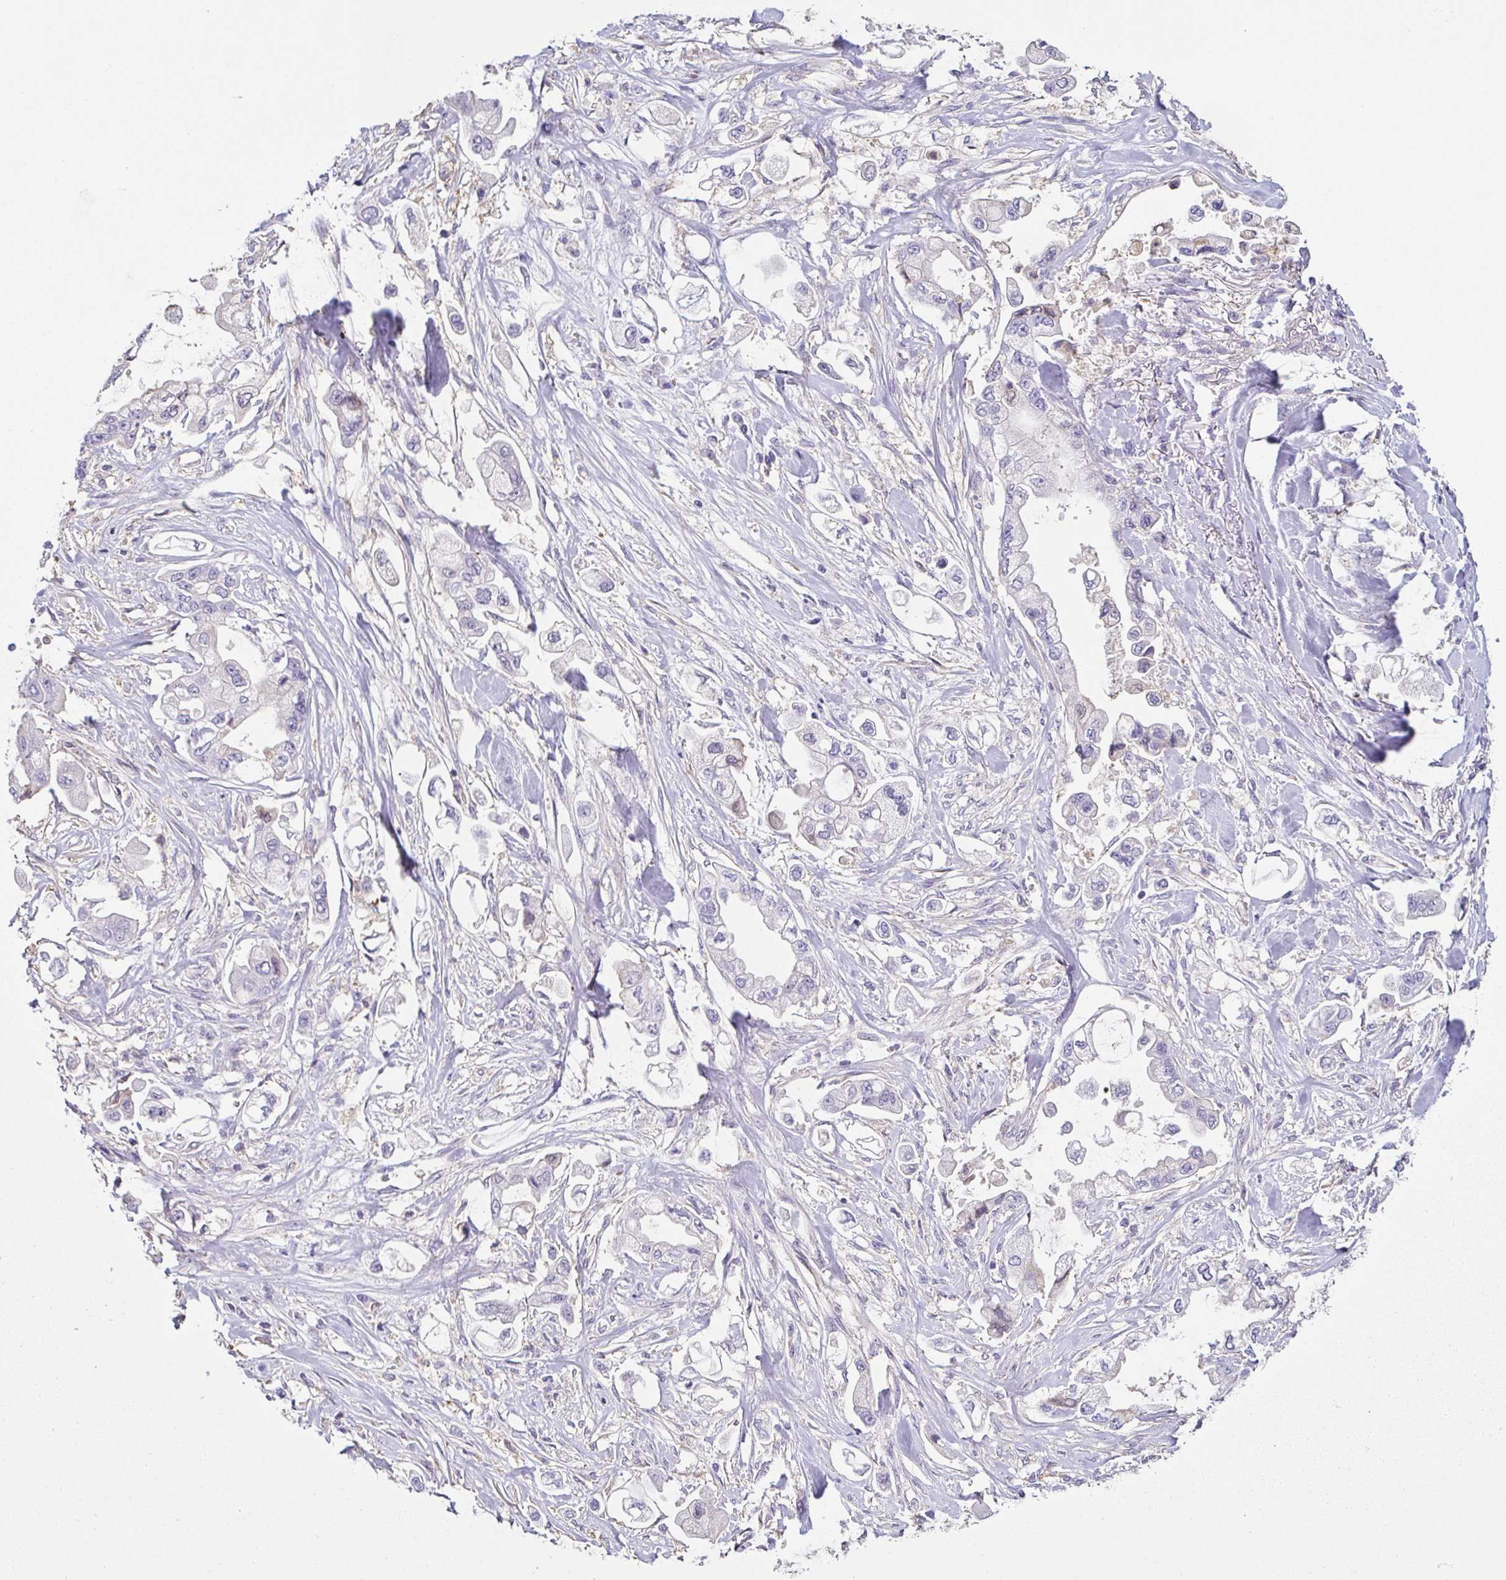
{"staining": {"intensity": "negative", "quantity": "none", "location": "none"}, "tissue": "stomach cancer", "cell_type": "Tumor cells", "image_type": "cancer", "snomed": [{"axis": "morphology", "description": "Adenocarcinoma, NOS"}, {"axis": "topography", "description": "Stomach"}], "caption": "Immunohistochemistry (IHC) of stomach cancer (adenocarcinoma) exhibits no positivity in tumor cells.", "gene": "ANXA10", "patient": {"sex": "male", "age": 62}}